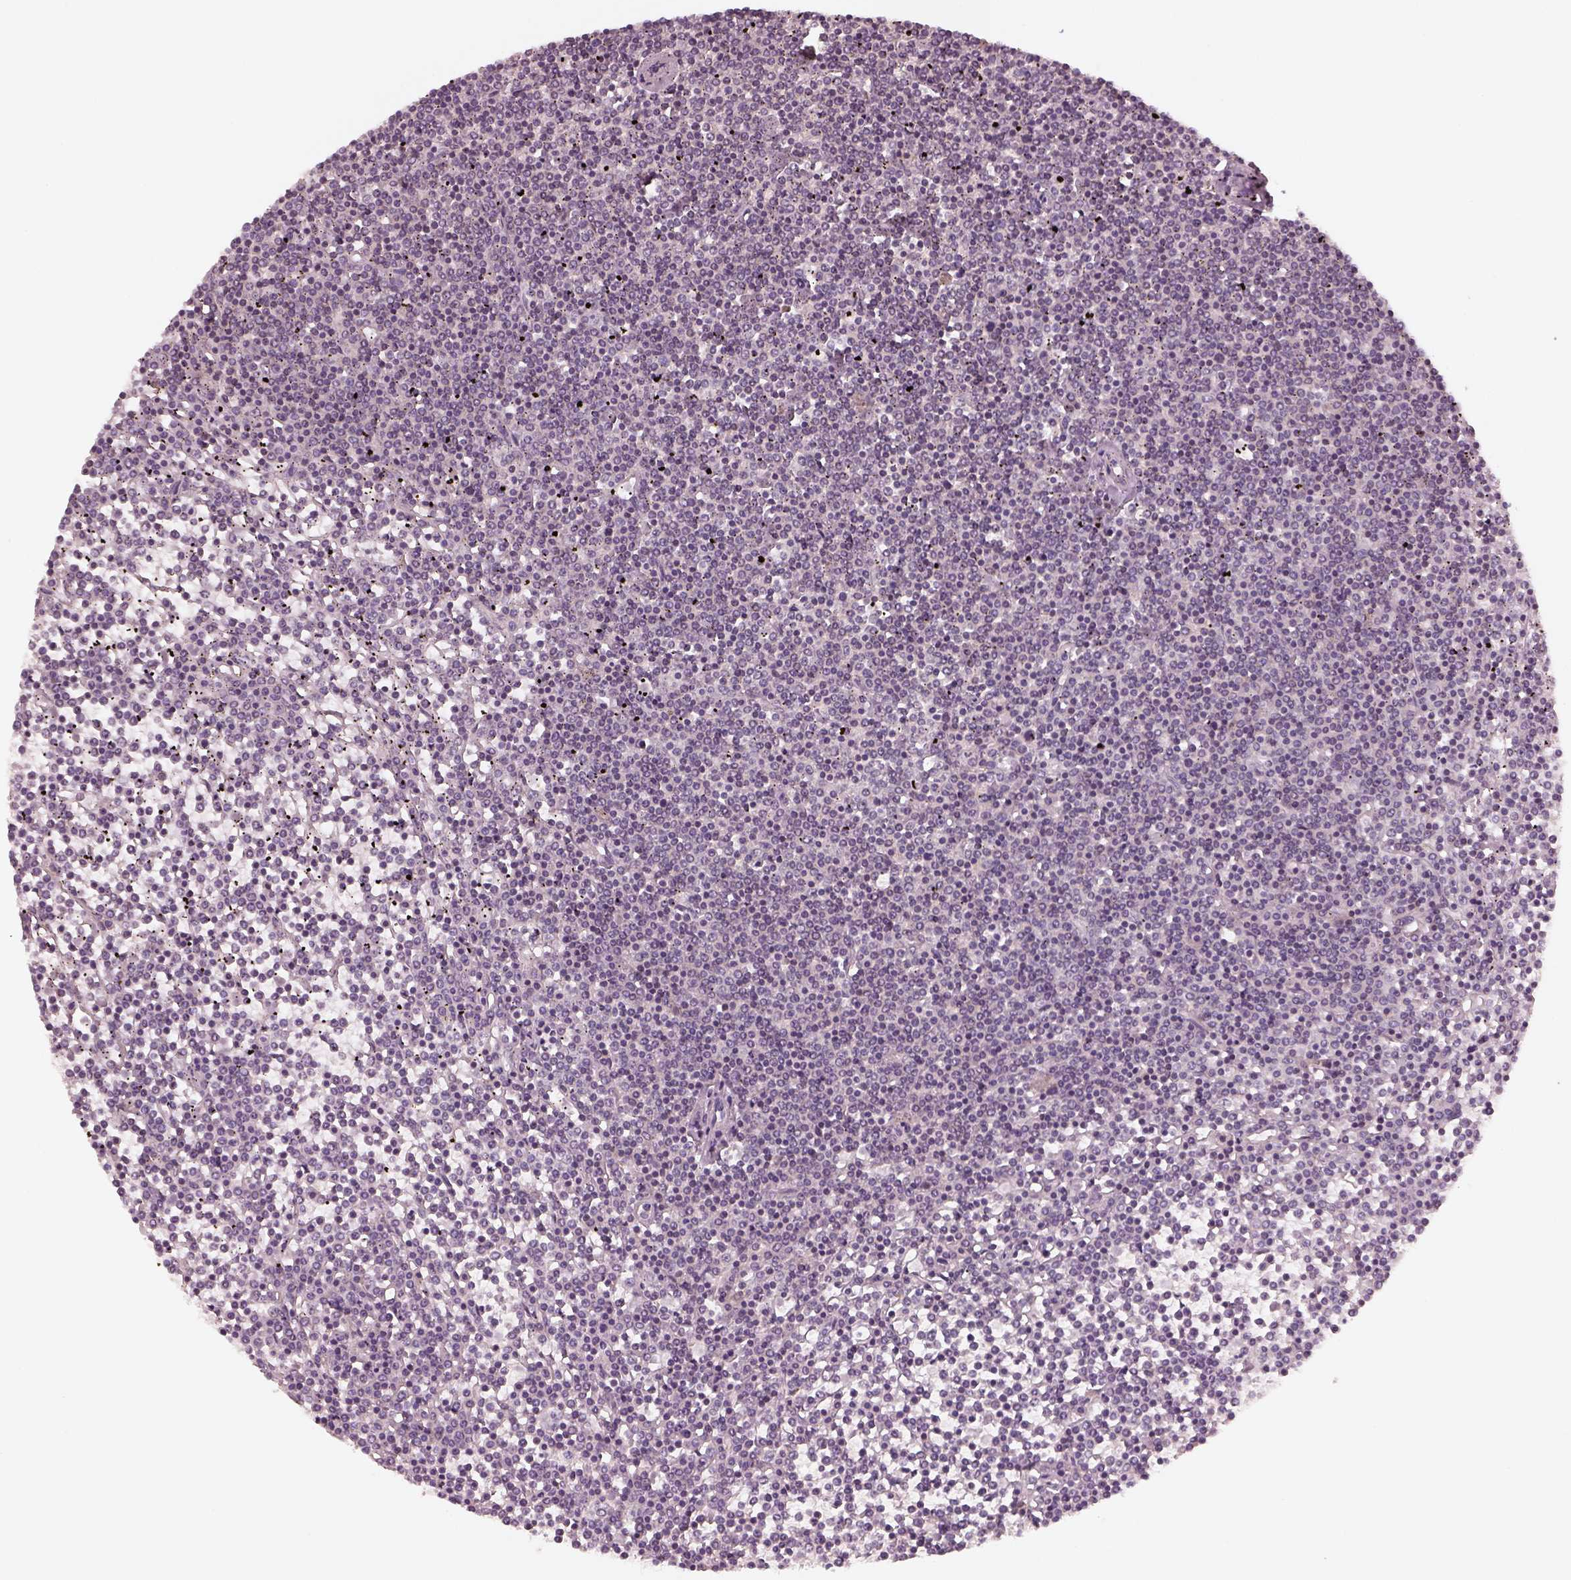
{"staining": {"intensity": "negative", "quantity": "none", "location": "none"}, "tissue": "lymphoma", "cell_type": "Tumor cells", "image_type": "cancer", "snomed": [{"axis": "morphology", "description": "Malignant lymphoma, non-Hodgkin's type, Low grade"}, {"axis": "topography", "description": "Spleen"}], "caption": "This is a photomicrograph of immunohistochemistry (IHC) staining of lymphoma, which shows no expression in tumor cells.", "gene": "SDCBP2", "patient": {"sex": "female", "age": 19}}